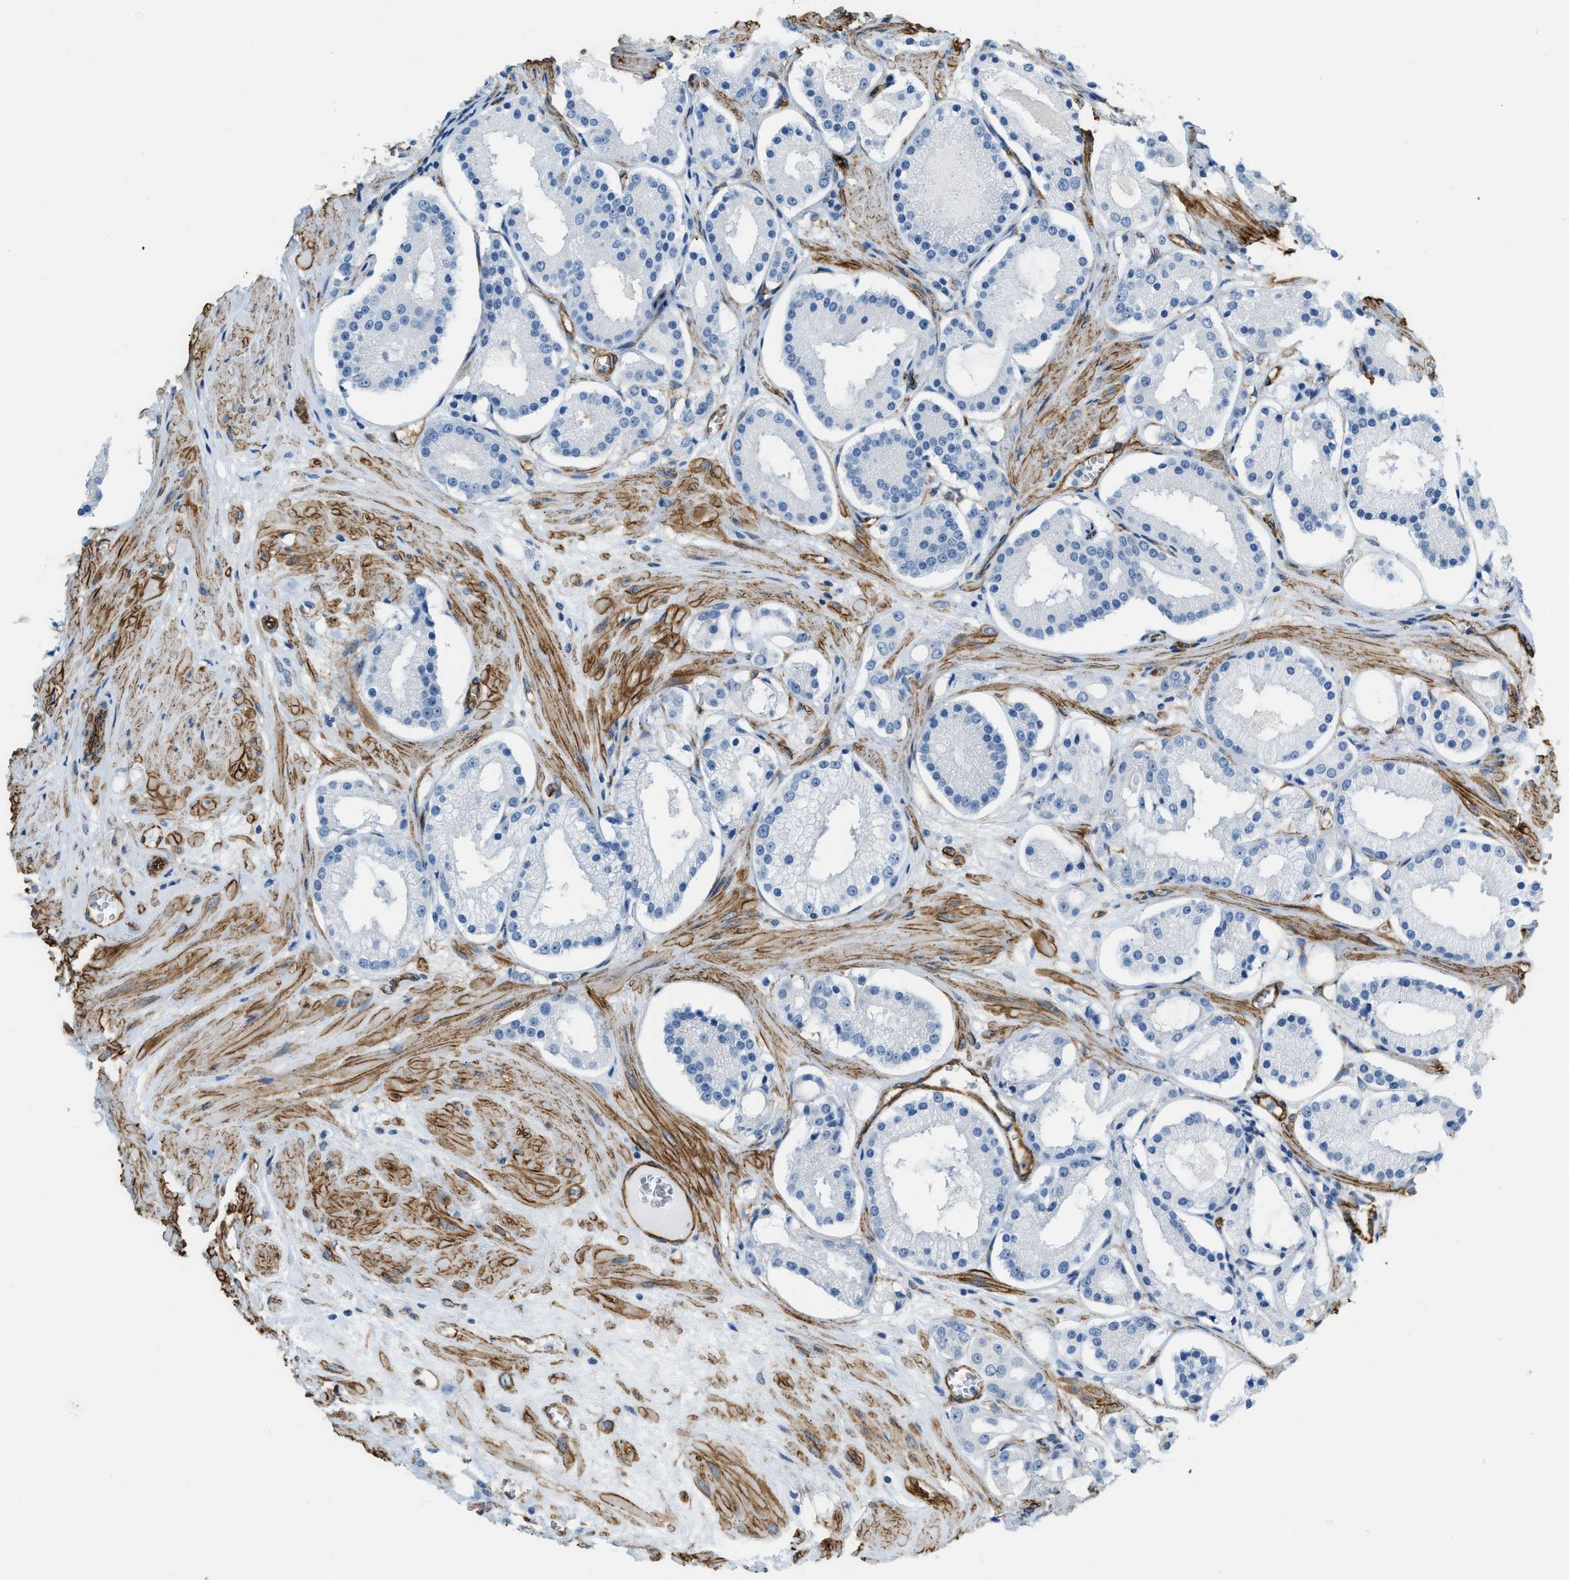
{"staining": {"intensity": "negative", "quantity": "none", "location": "none"}, "tissue": "prostate cancer", "cell_type": "Tumor cells", "image_type": "cancer", "snomed": [{"axis": "morphology", "description": "Adenocarcinoma, High grade"}, {"axis": "topography", "description": "Prostate"}], "caption": "There is no significant staining in tumor cells of high-grade adenocarcinoma (prostate).", "gene": "TMEM43", "patient": {"sex": "male", "age": 66}}